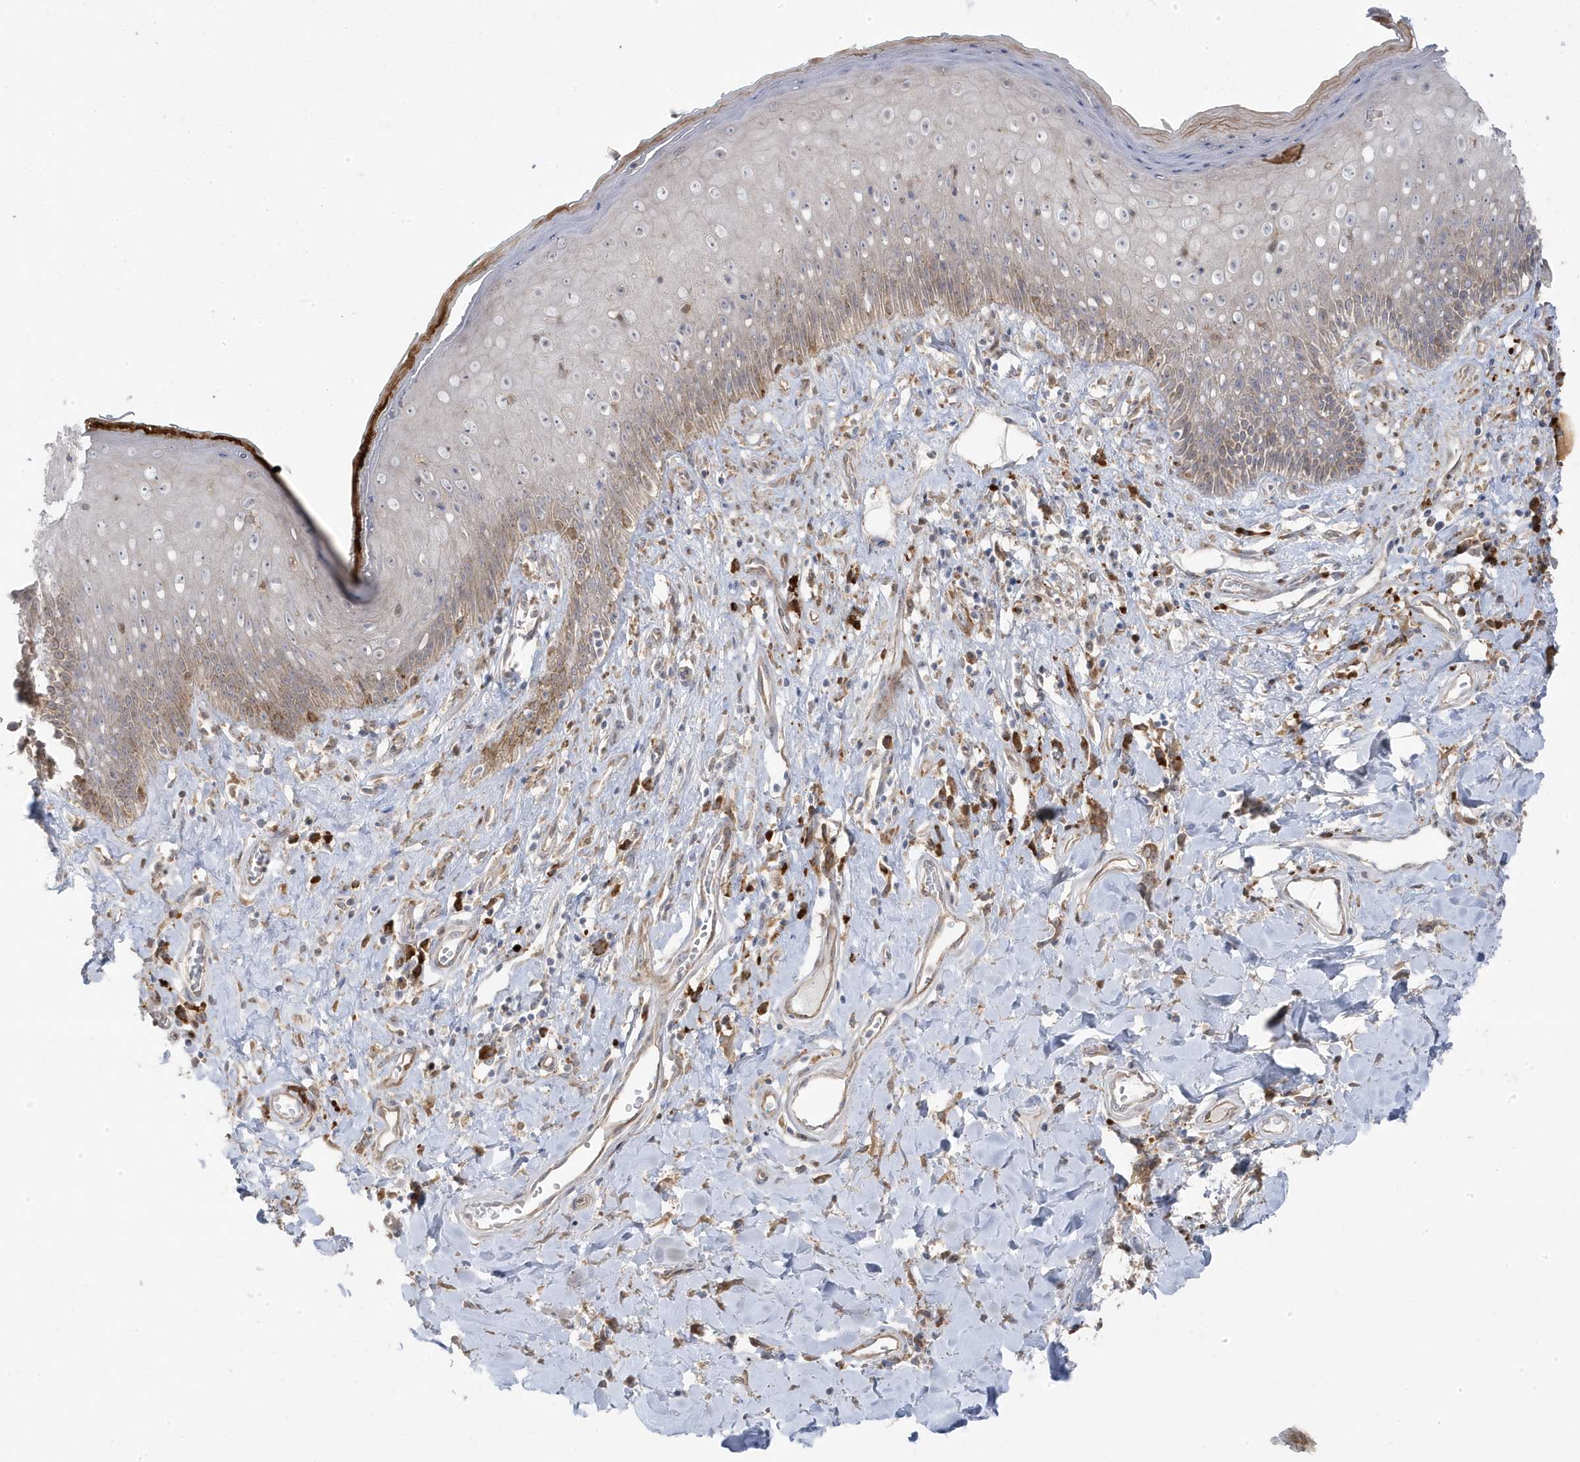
{"staining": {"intensity": "weak", "quantity": "<25%", "location": "cytoplasmic/membranous"}, "tissue": "skin", "cell_type": "Epidermal cells", "image_type": "normal", "snomed": [{"axis": "morphology", "description": "Normal tissue, NOS"}, {"axis": "morphology", "description": "Squamous cell carcinoma, NOS"}, {"axis": "topography", "description": "Vulva"}], "caption": "IHC photomicrograph of normal skin: human skin stained with DAB (3,3'-diaminobenzidine) demonstrates no significant protein positivity in epidermal cells. The staining was performed using DAB (3,3'-diaminobenzidine) to visualize the protein expression in brown, while the nuclei were stained in blue with hematoxylin (Magnification: 20x).", "gene": "ZNF654", "patient": {"sex": "female", "age": 85}}